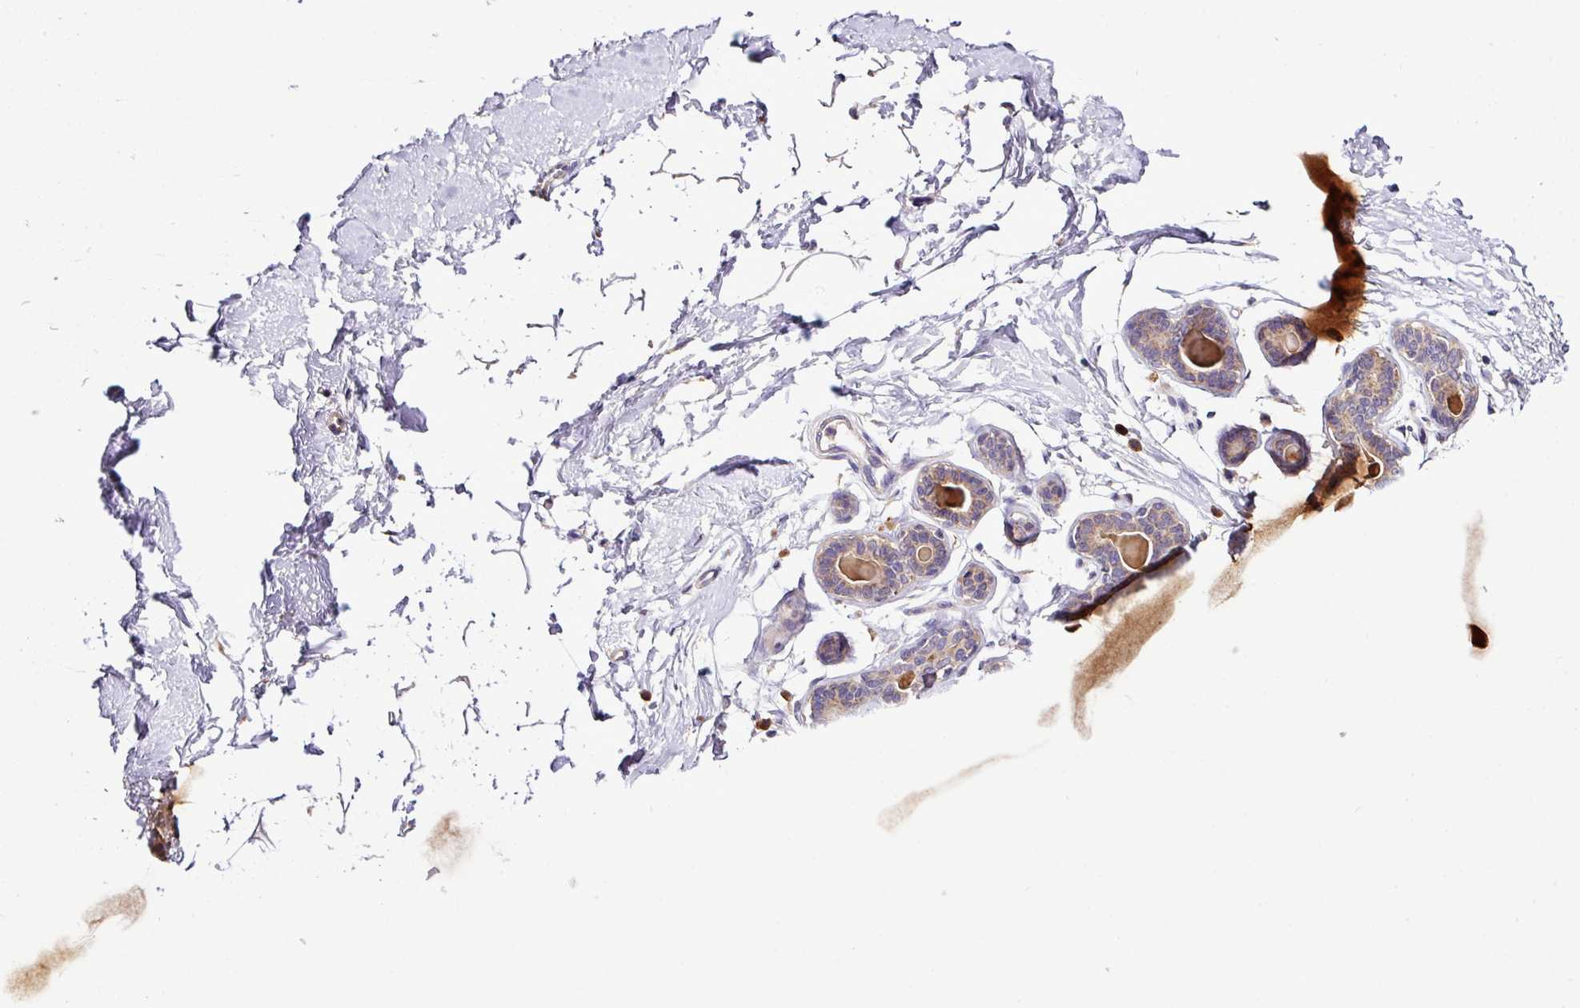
{"staining": {"intensity": "negative", "quantity": "none", "location": "none"}, "tissue": "breast", "cell_type": "Adipocytes", "image_type": "normal", "snomed": [{"axis": "morphology", "description": "Normal tissue, NOS"}, {"axis": "topography", "description": "Breast"}], "caption": "Unremarkable breast was stained to show a protein in brown. There is no significant staining in adipocytes. The staining was performed using DAB (3,3'-diaminobenzidine) to visualize the protein expression in brown, while the nuclei were stained in blue with hematoxylin (Magnification: 20x).", "gene": "TM2D2", "patient": {"sex": "female", "age": 23}}